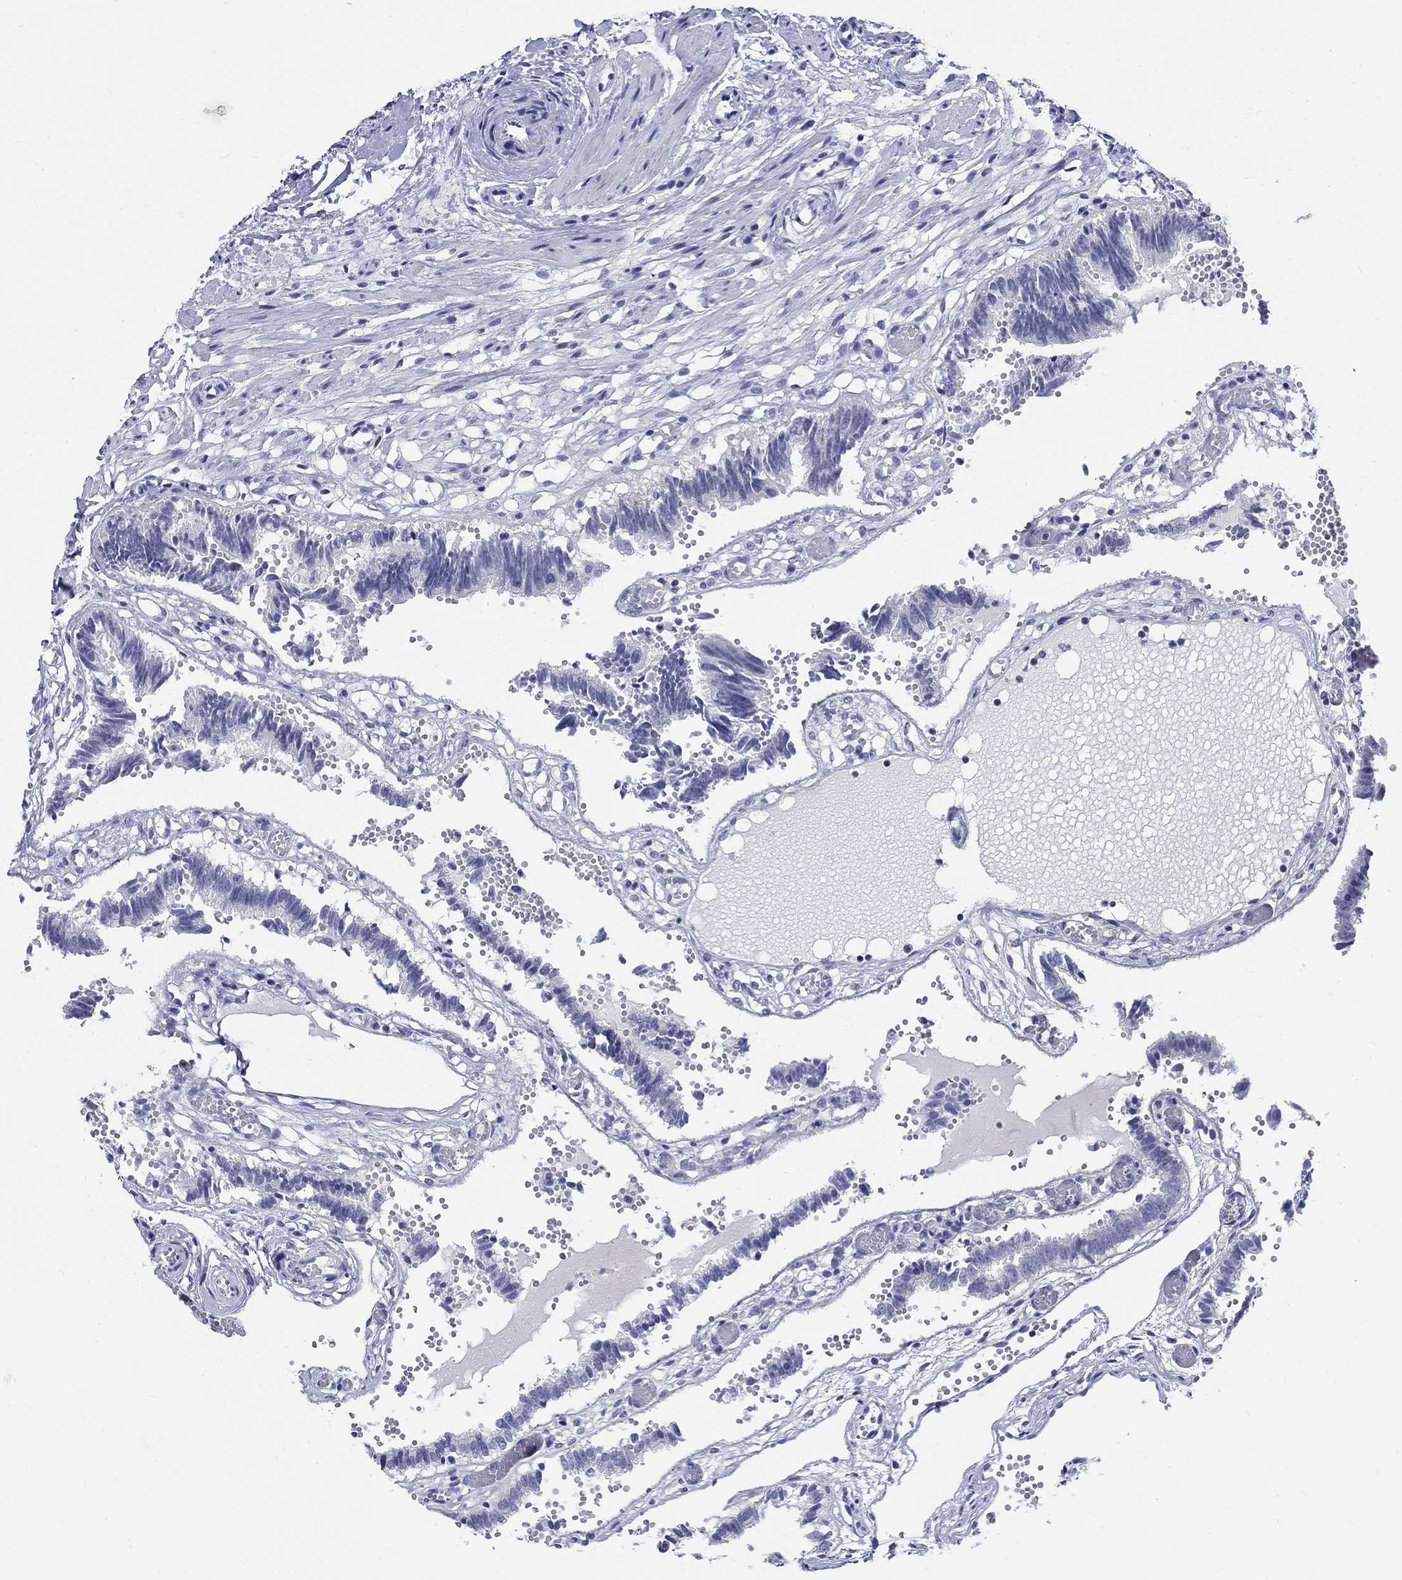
{"staining": {"intensity": "negative", "quantity": "none", "location": "none"}, "tissue": "fallopian tube", "cell_type": "Glandular cells", "image_type": "normal", "snomed": [{"axis": "morphology", "description": "Normal tissue, NOS"}, {"axis": "topography", "description": "Fallopian tube"}], "caption": "Image shows no protein positivity in glandular cells of normal fallopian tube. The staining was performed using DAB to visualize the protein expression in brown, while the nuclei were stained in blue with hematoxylin (Magnification: 20x).", "gene": "CRYGS", "patient": {"sex": "female", "age": 37}}